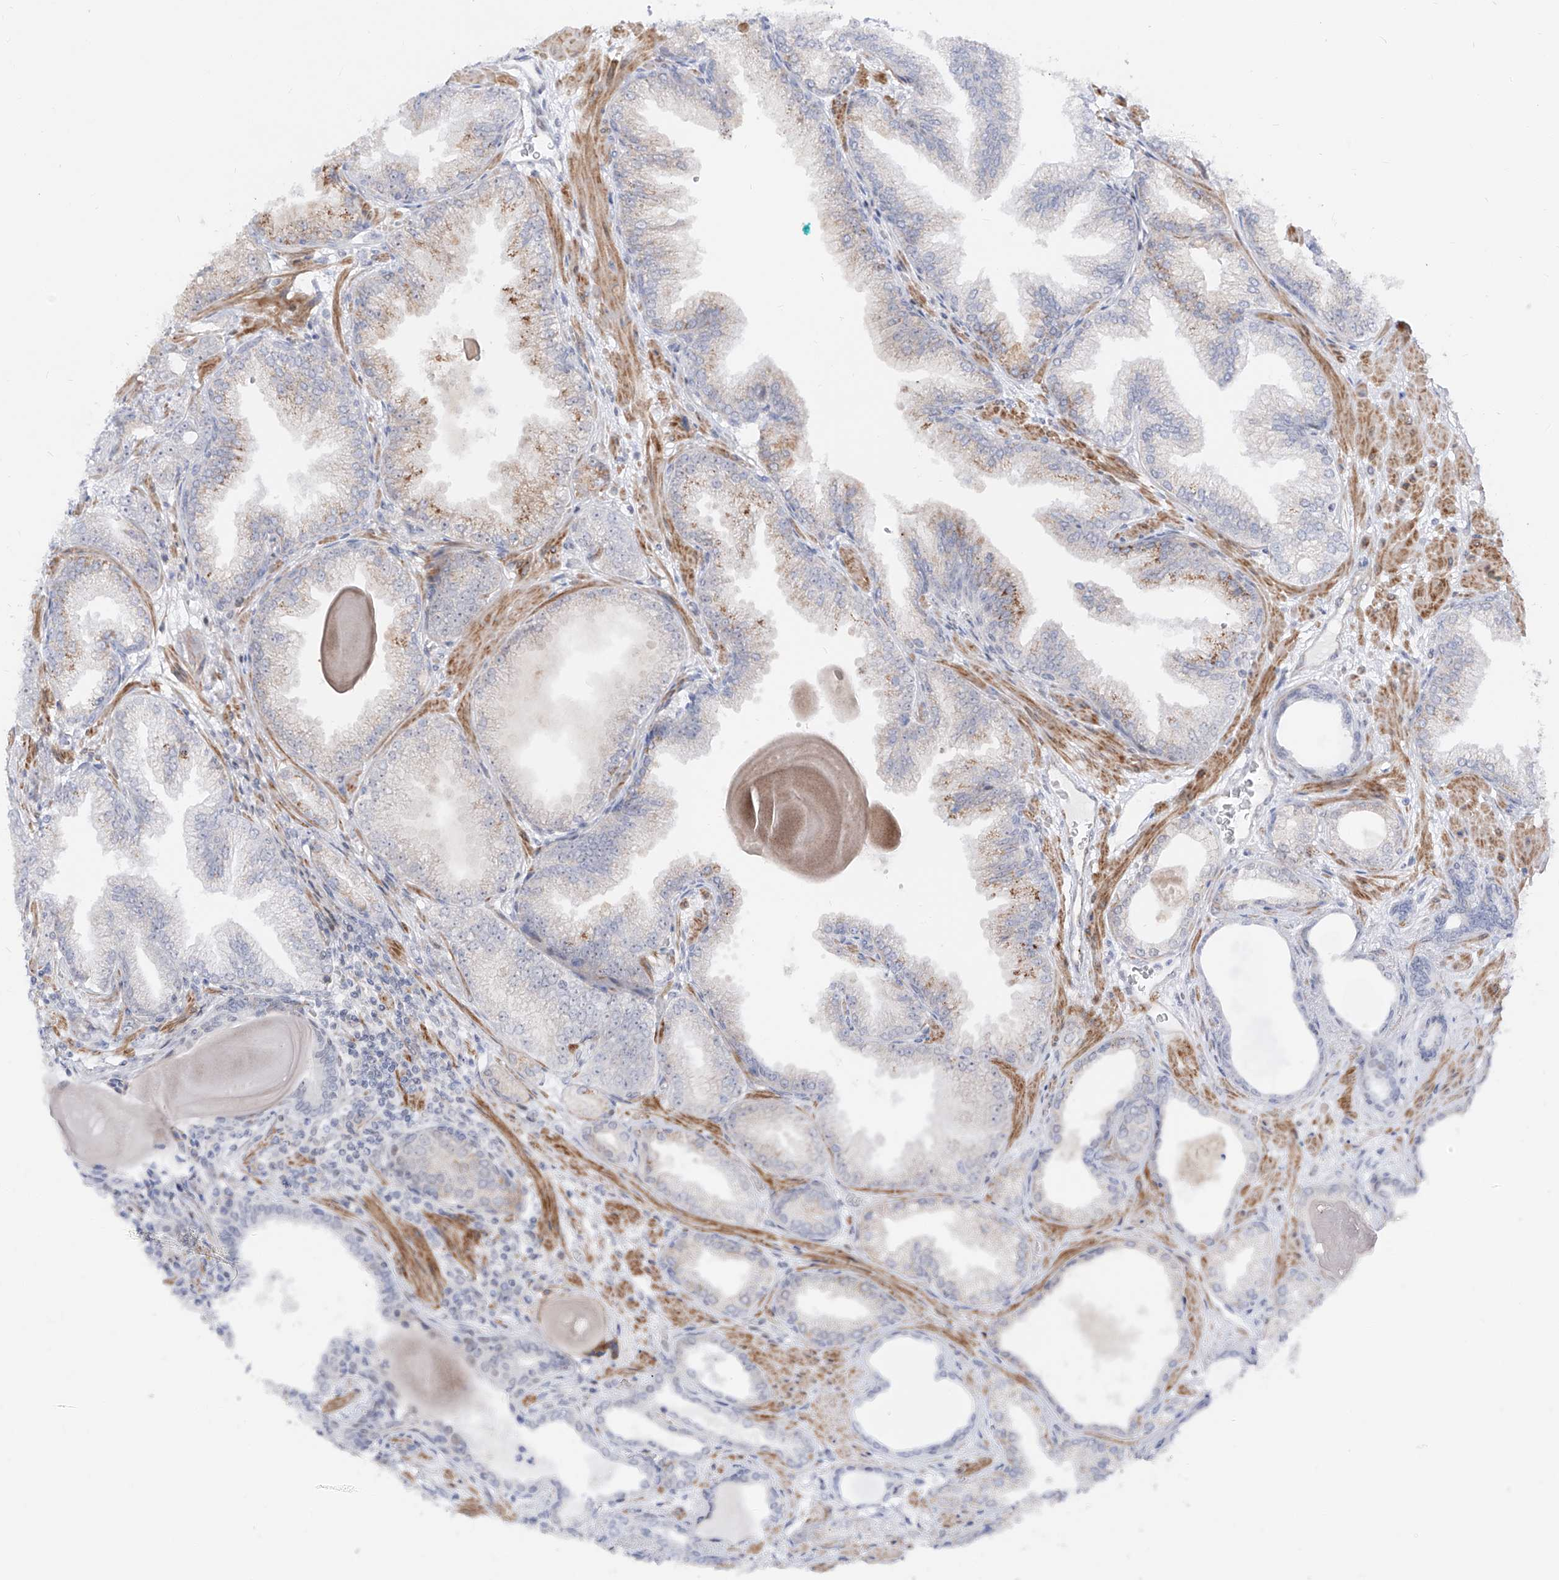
{"staining": {"intensity": "negative", "quantity": "none", "location": "none"}, "tissue": "prostate cancer", "cell_type": "Tumor cells", "image_type": "cancer", "snomed": [{"axis": "morphology", "description": "Adenocarcinoma, High grade"}, {"axis": "topography", "description": "Prostate"}], "caption": "Immunohistochemistry photomicrograph of prostate cancer (high-grade adenocarcinoma) stained for a protein (brown), which reveals no expression in tumor cells.", "gene": "ZNF180", "patient": {"sex": "male", "age": 71}}